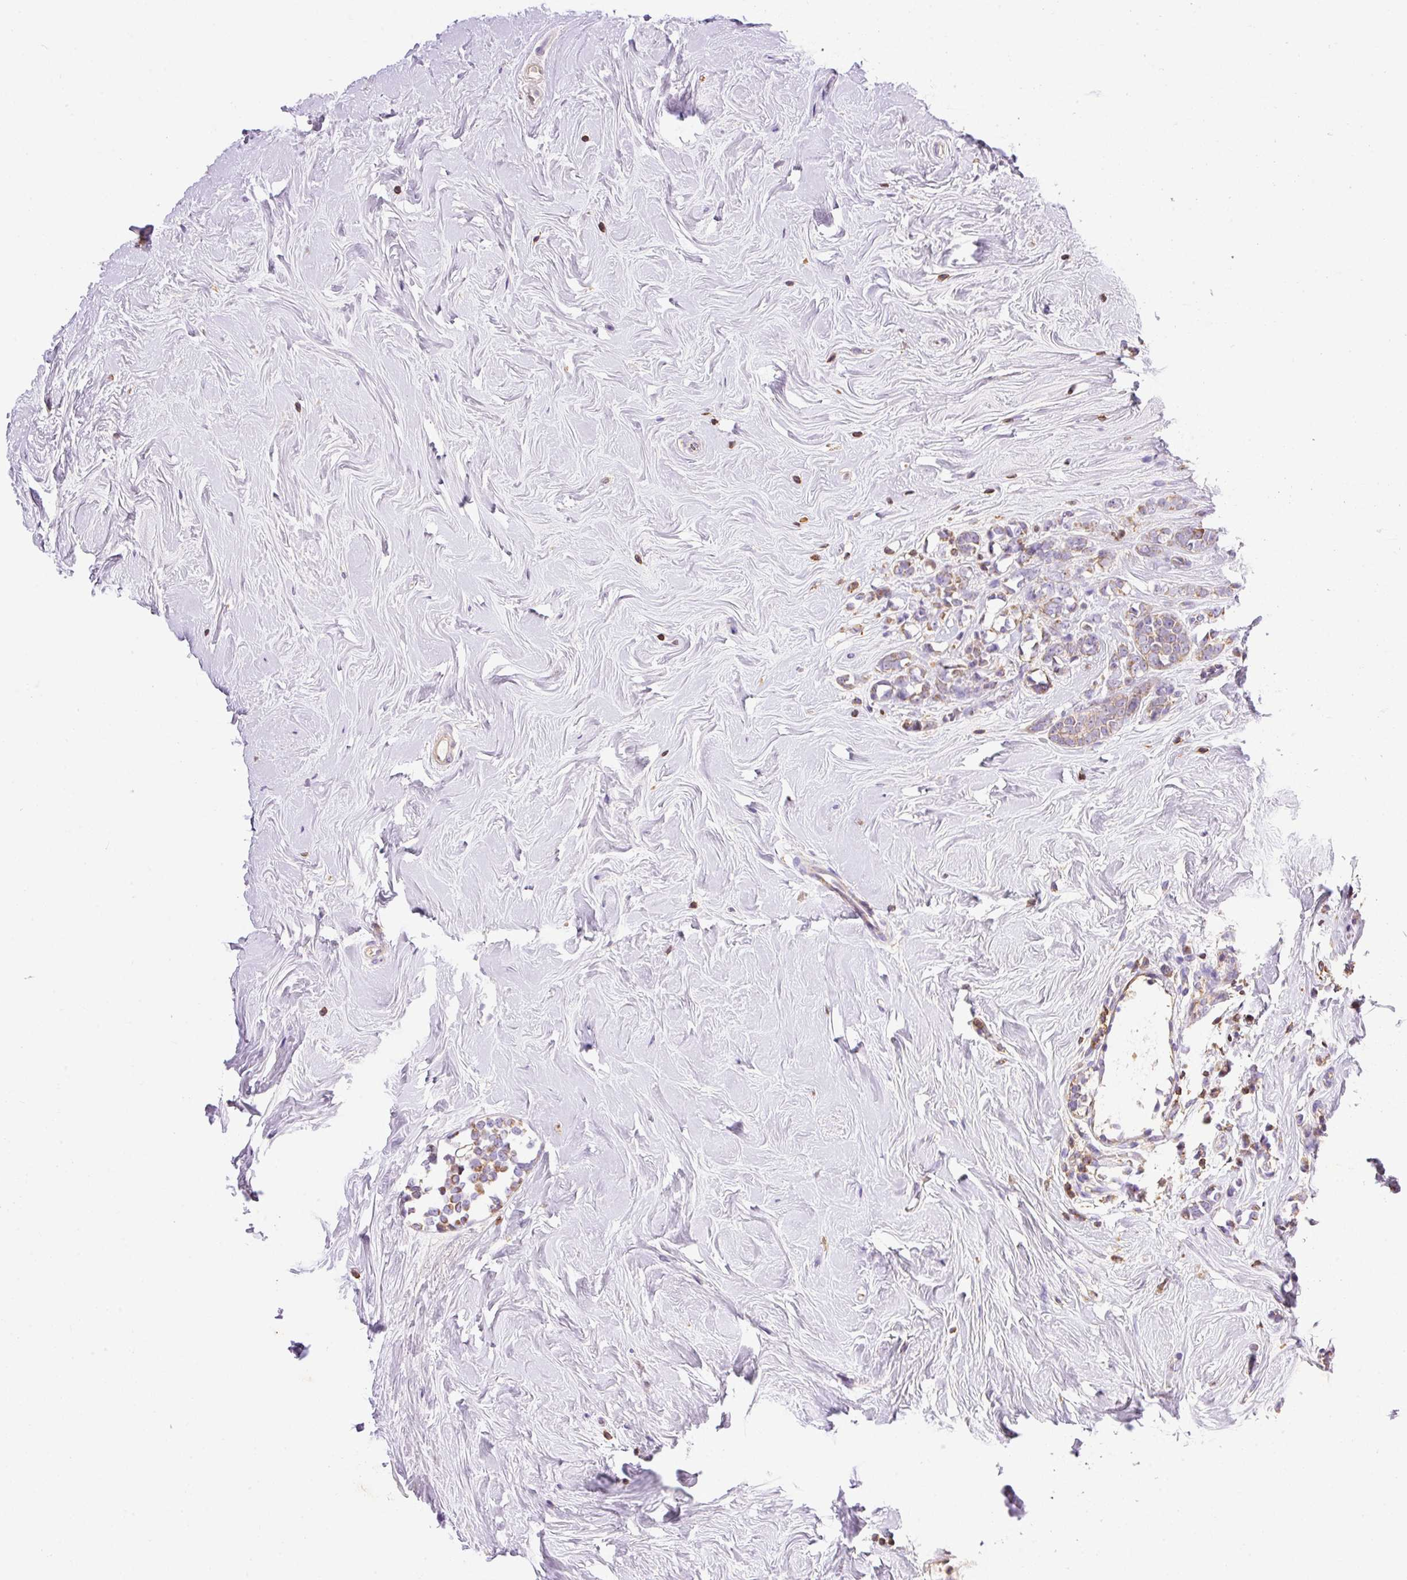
{"staining": {"intensity": "weak", "quantity": "<25%", "location": "cytoplasmic/membranous"}, "tissue": "breast cancer", "cell_type": "Tumor cells", "image_type": "cancer", "snomed": [{"axis": "morphology", "description": "Lobular carcinoma"}, {"axis": "topography", "description": "Breast"}], "caption": "Breast cancer was stained to show a protein in brown. There is no significant expression in tumor cells. The staining is performed using DAB brown chromogen with nuclei counter-stained in using hematoxylin.", "gene": "IMMT", "patient": {"sex": "female", "age": 58}}